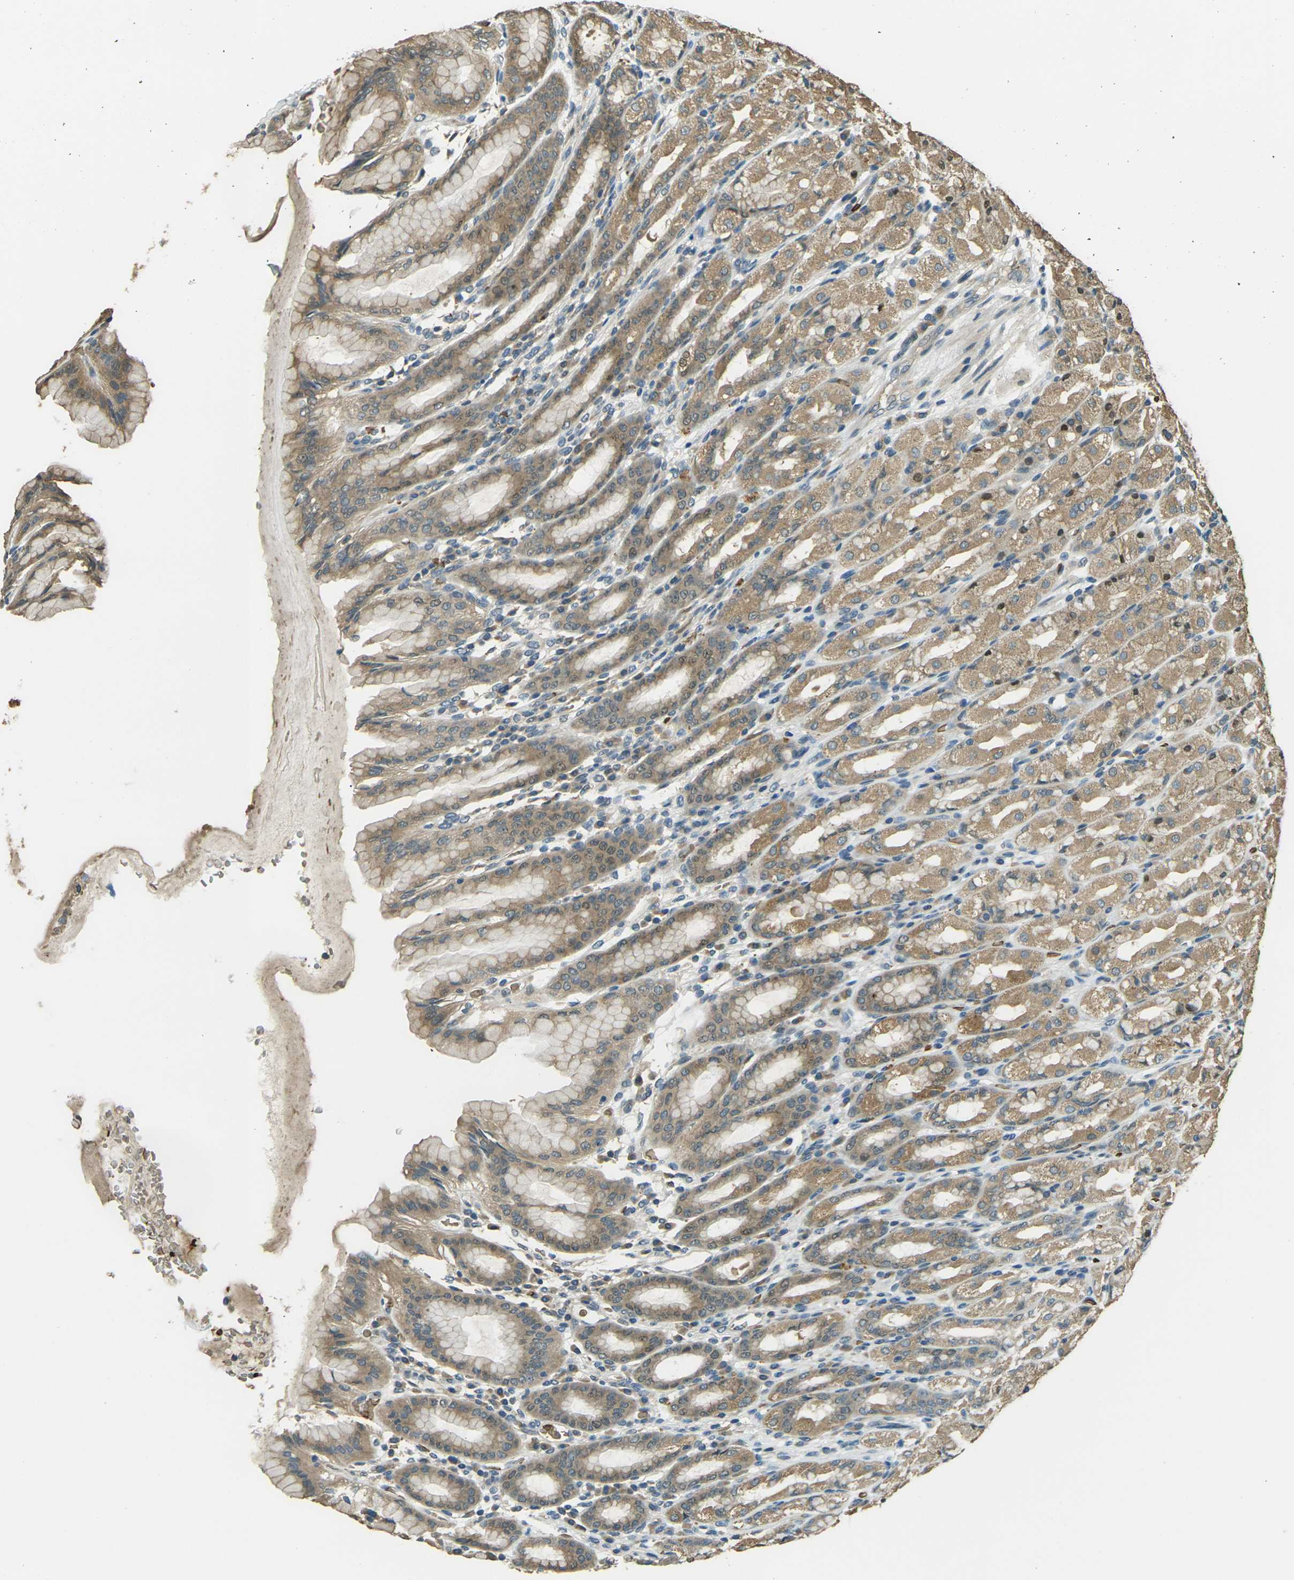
{"staining": {"intensity": "moderate", "quantity": ">75%", "location": "cytoplasmic/membranous"}, "tissue": "stomach", "cell_type": "Glandular cells", "image_type": "normal", "snomed": [{"axis": "morphology", "description": "Normal tissue, NOS"}, {"axis": "topography", "description": "Stomach, upper"}], "caption": "There is medium levels of moderate cytoplasmic/membranous staining in glandular cells of normal stomach, as demonstrated by immunohistochemical staining (brown color).", "gene": "TOR1A", "patient": {"sex": "male", "age": 68}}